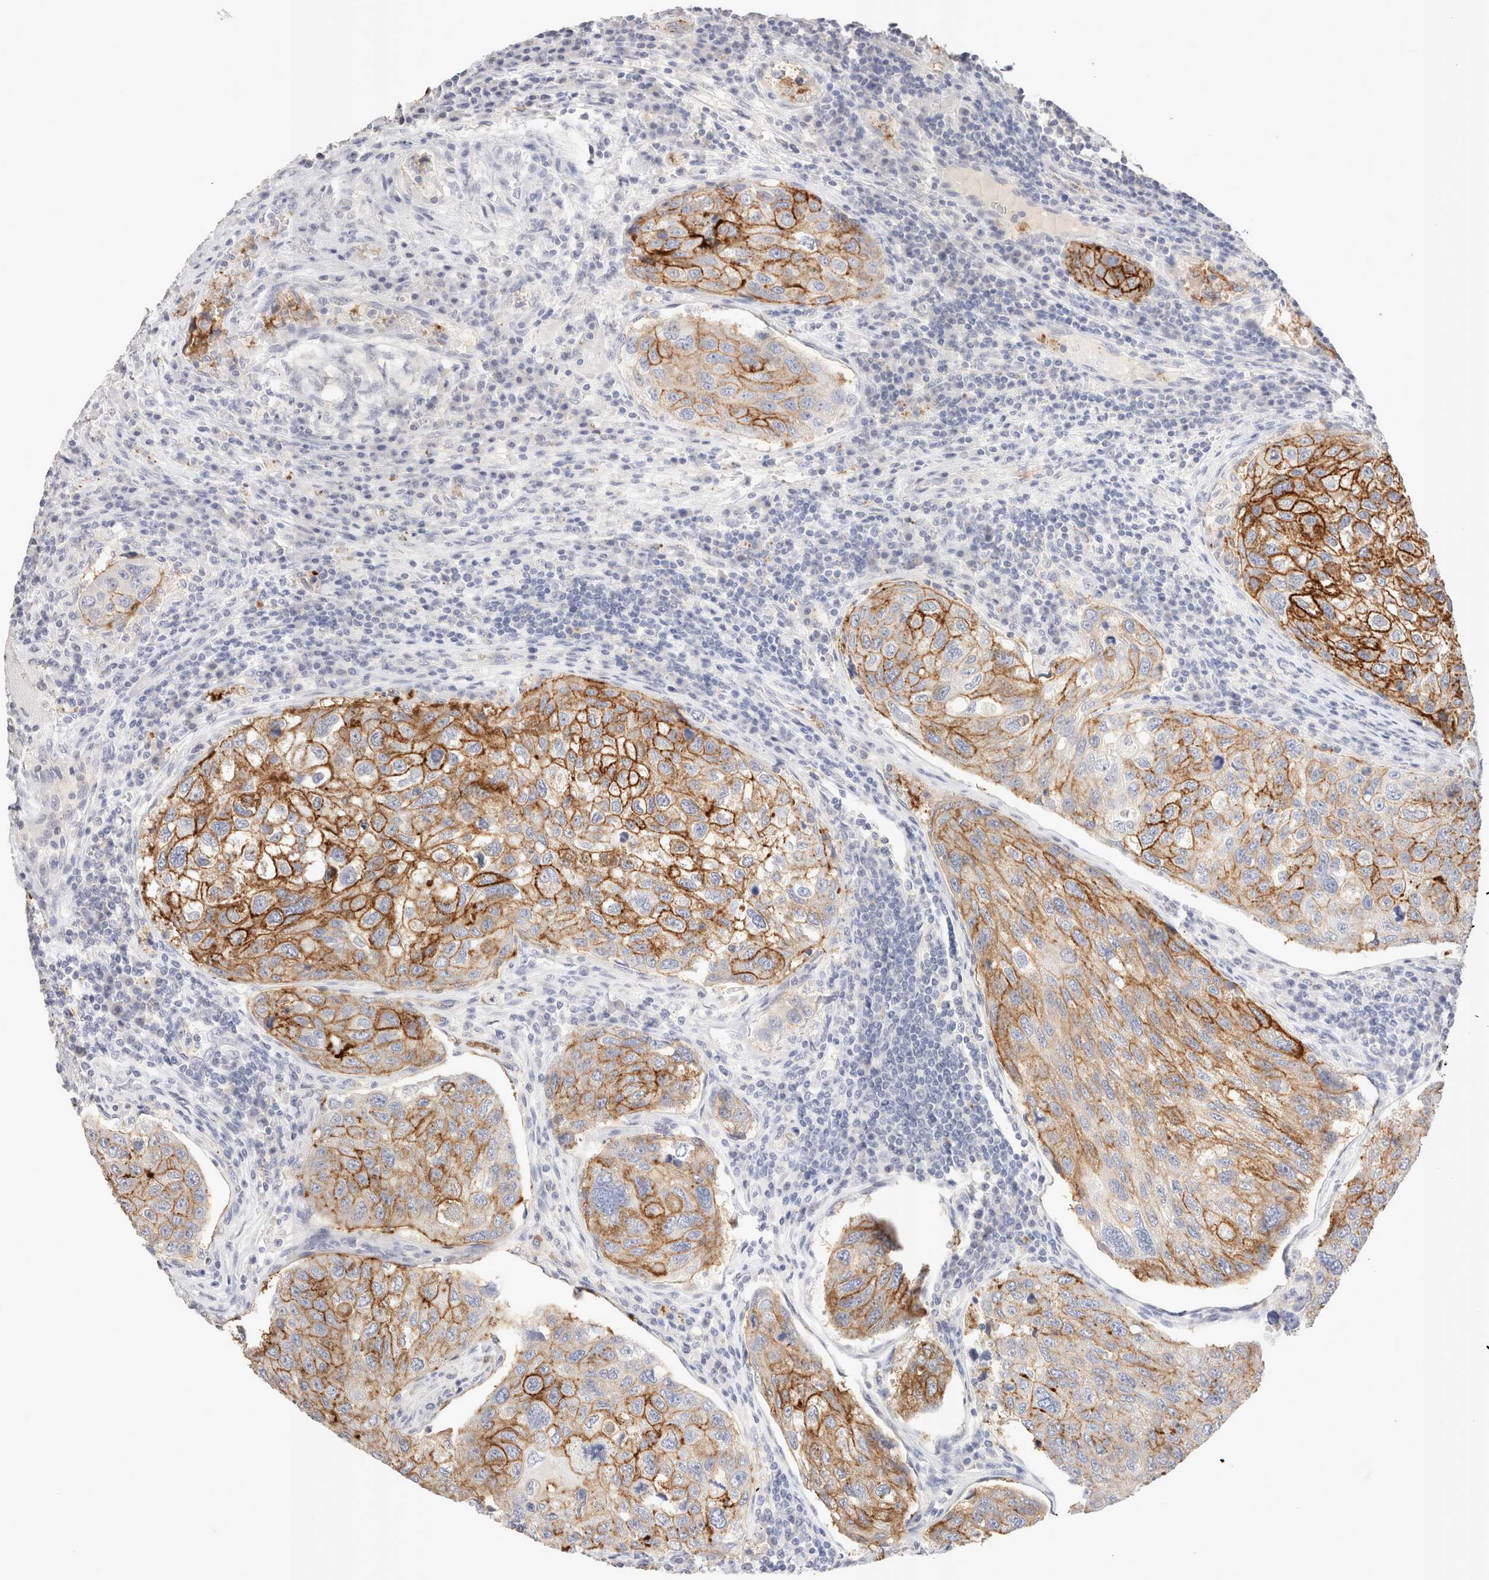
{"staining": {"intensity": "moderate", "quantity": ">75%", "location": "cytoplasmic/membranous"}, "tissue": "urothelial cancer", "cell_type": "Tumor cells", "image_type": "cancer", "snomed": [{"axis": "morphology", "description": "Urothelial carcinoma, High grade"}, {"axis": "topography", "description": "Lymph node"}, {"axis": "topography", "description": "Urinary bladder"}], "caption": "Human urothelial carcinoma (high-grade) stained for a protein (brown) shows moderate cytoplasmic/membranous positive positivity in approximately >75% of tumor cells.", "gene": "EPCAM", "patient": {"sex": "male", "age": 51}}